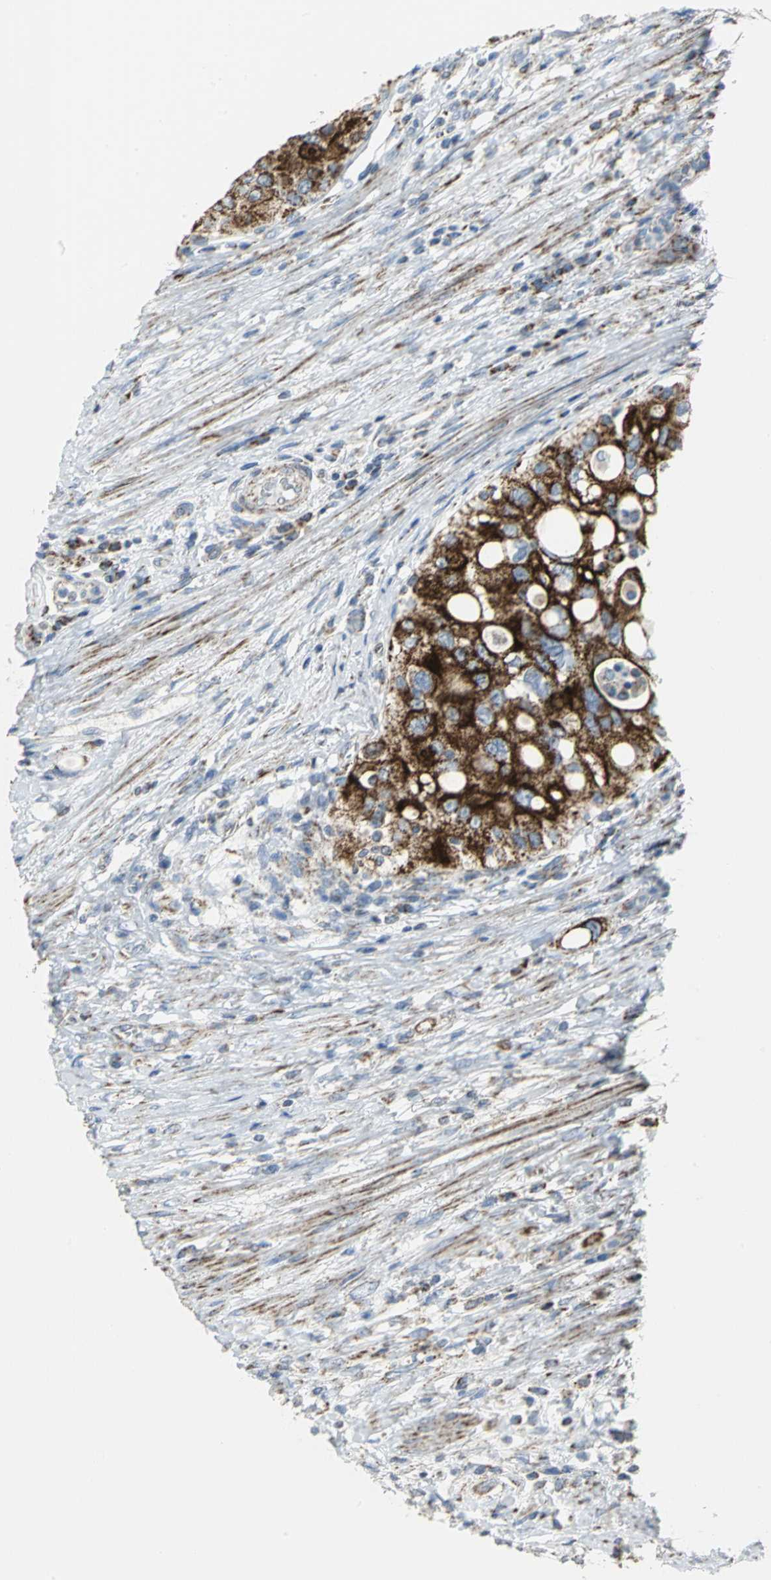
{"staining": {"intensity": "strong", "quantity": ">75%", "location": "cytoplasmic/membranous"}, "tissue": "urothelial cancer", "cell_type": "Tumor cells", "image_type": "cancer", "snomed": [{"axis": "morphology", "description": "Urothelial carcinoma, High grade"}, {"axis": "topography", "description": "Urinary bladder"}], "caption": "Urothelial carcinoma (high-grade) was stained to show a protein in brown. There is high levels of strong cytoplasmic/membranous staining in approximately >75% of tumor cells.", "gene": "NTRK1", "patient": {"sex": "female", "age": 56}}